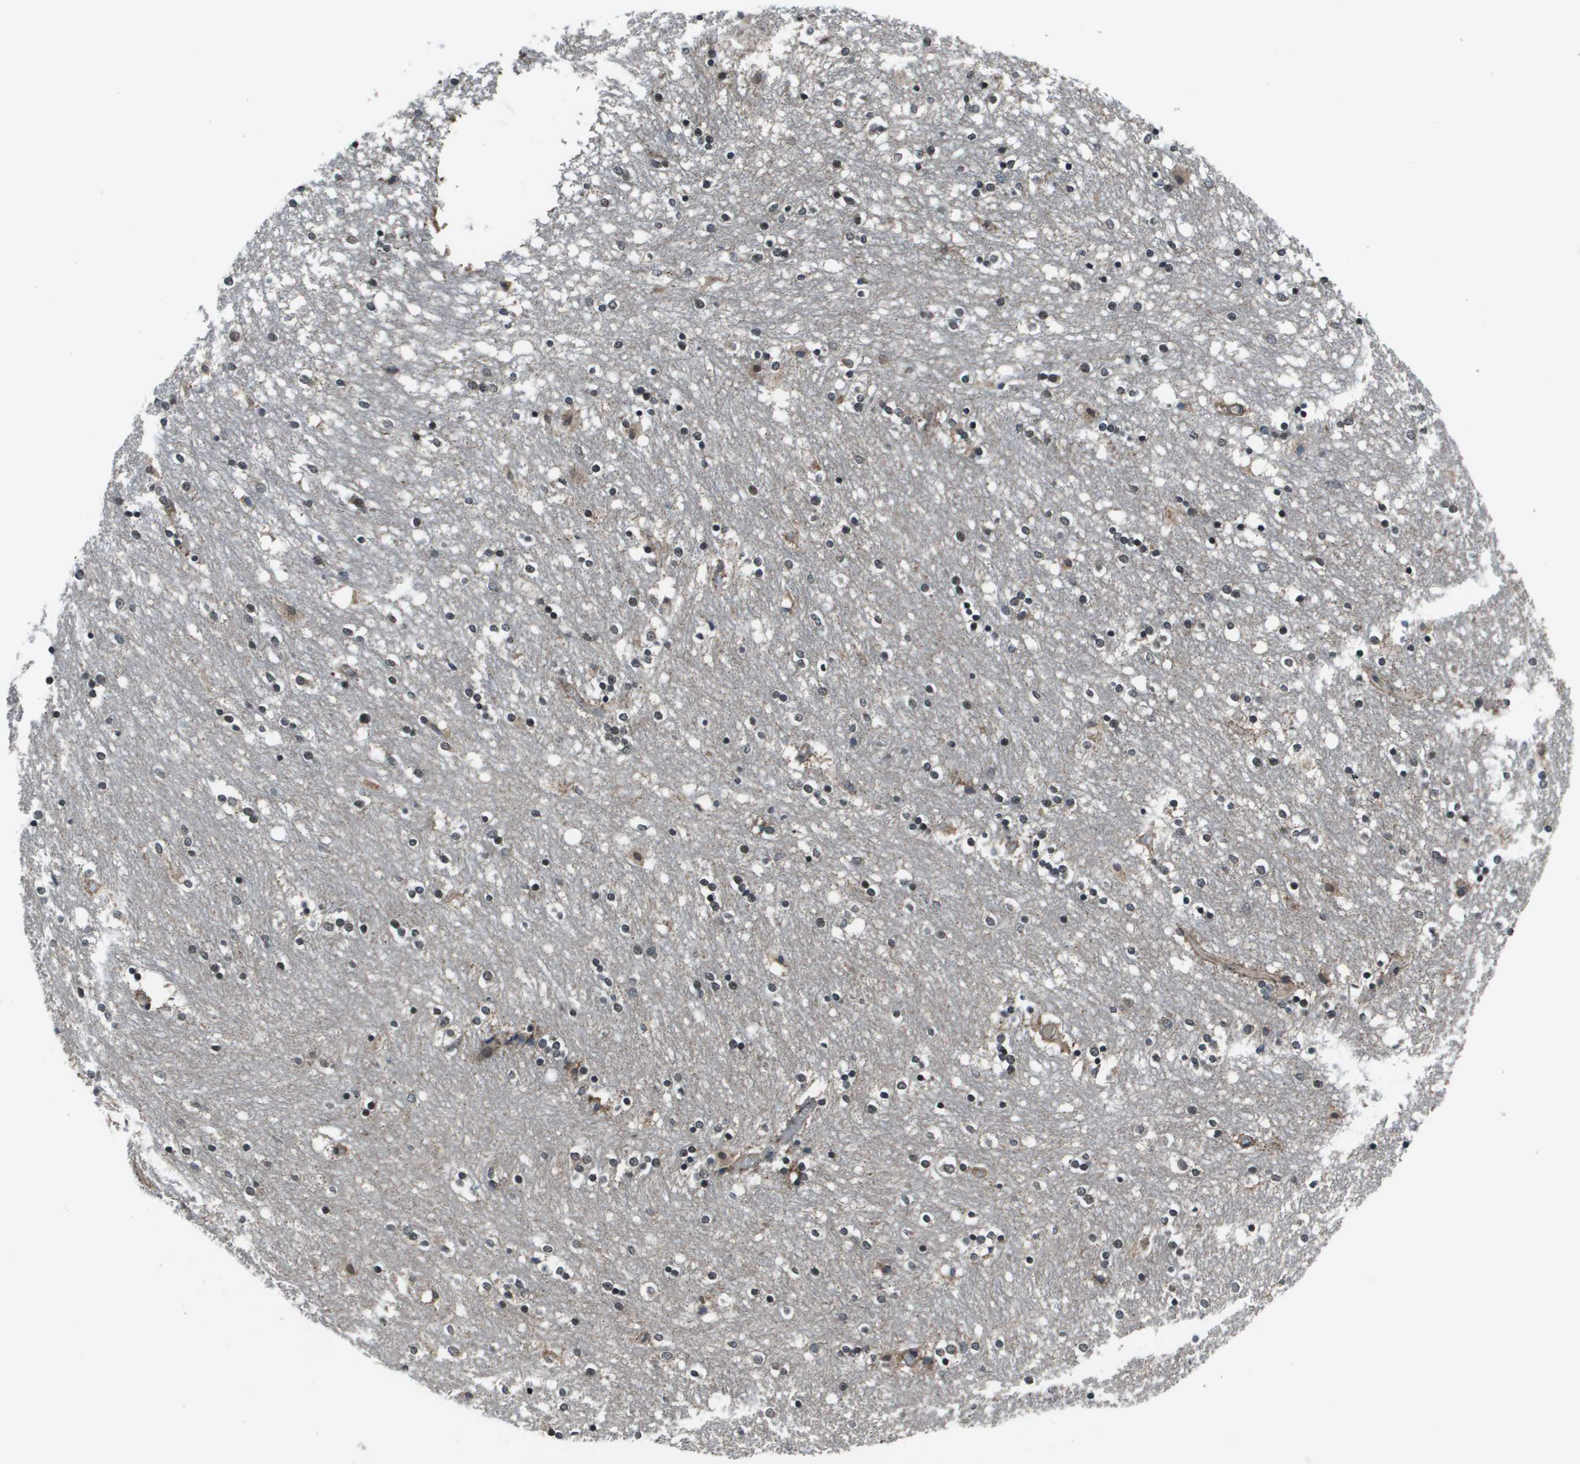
{"staining": {"intensity": "moderate", "quantity": "25%-75%", "location": "nuclear"}, "tissue": "caudate", "cell_type": "Glial cells", "image_type": "normal", "snomed": [{"axis": "morphology", "description": "Normal tissue, NOS"}, {"axis": "topography", "description": "Lateral ventricle wall"}], "caption": "Moderate nuclear staining is present in approximately 25%-75% of glial cells in benign caudate.", "gene": "PPFIA1", "patient": {"sex": "female", "age": 54}}